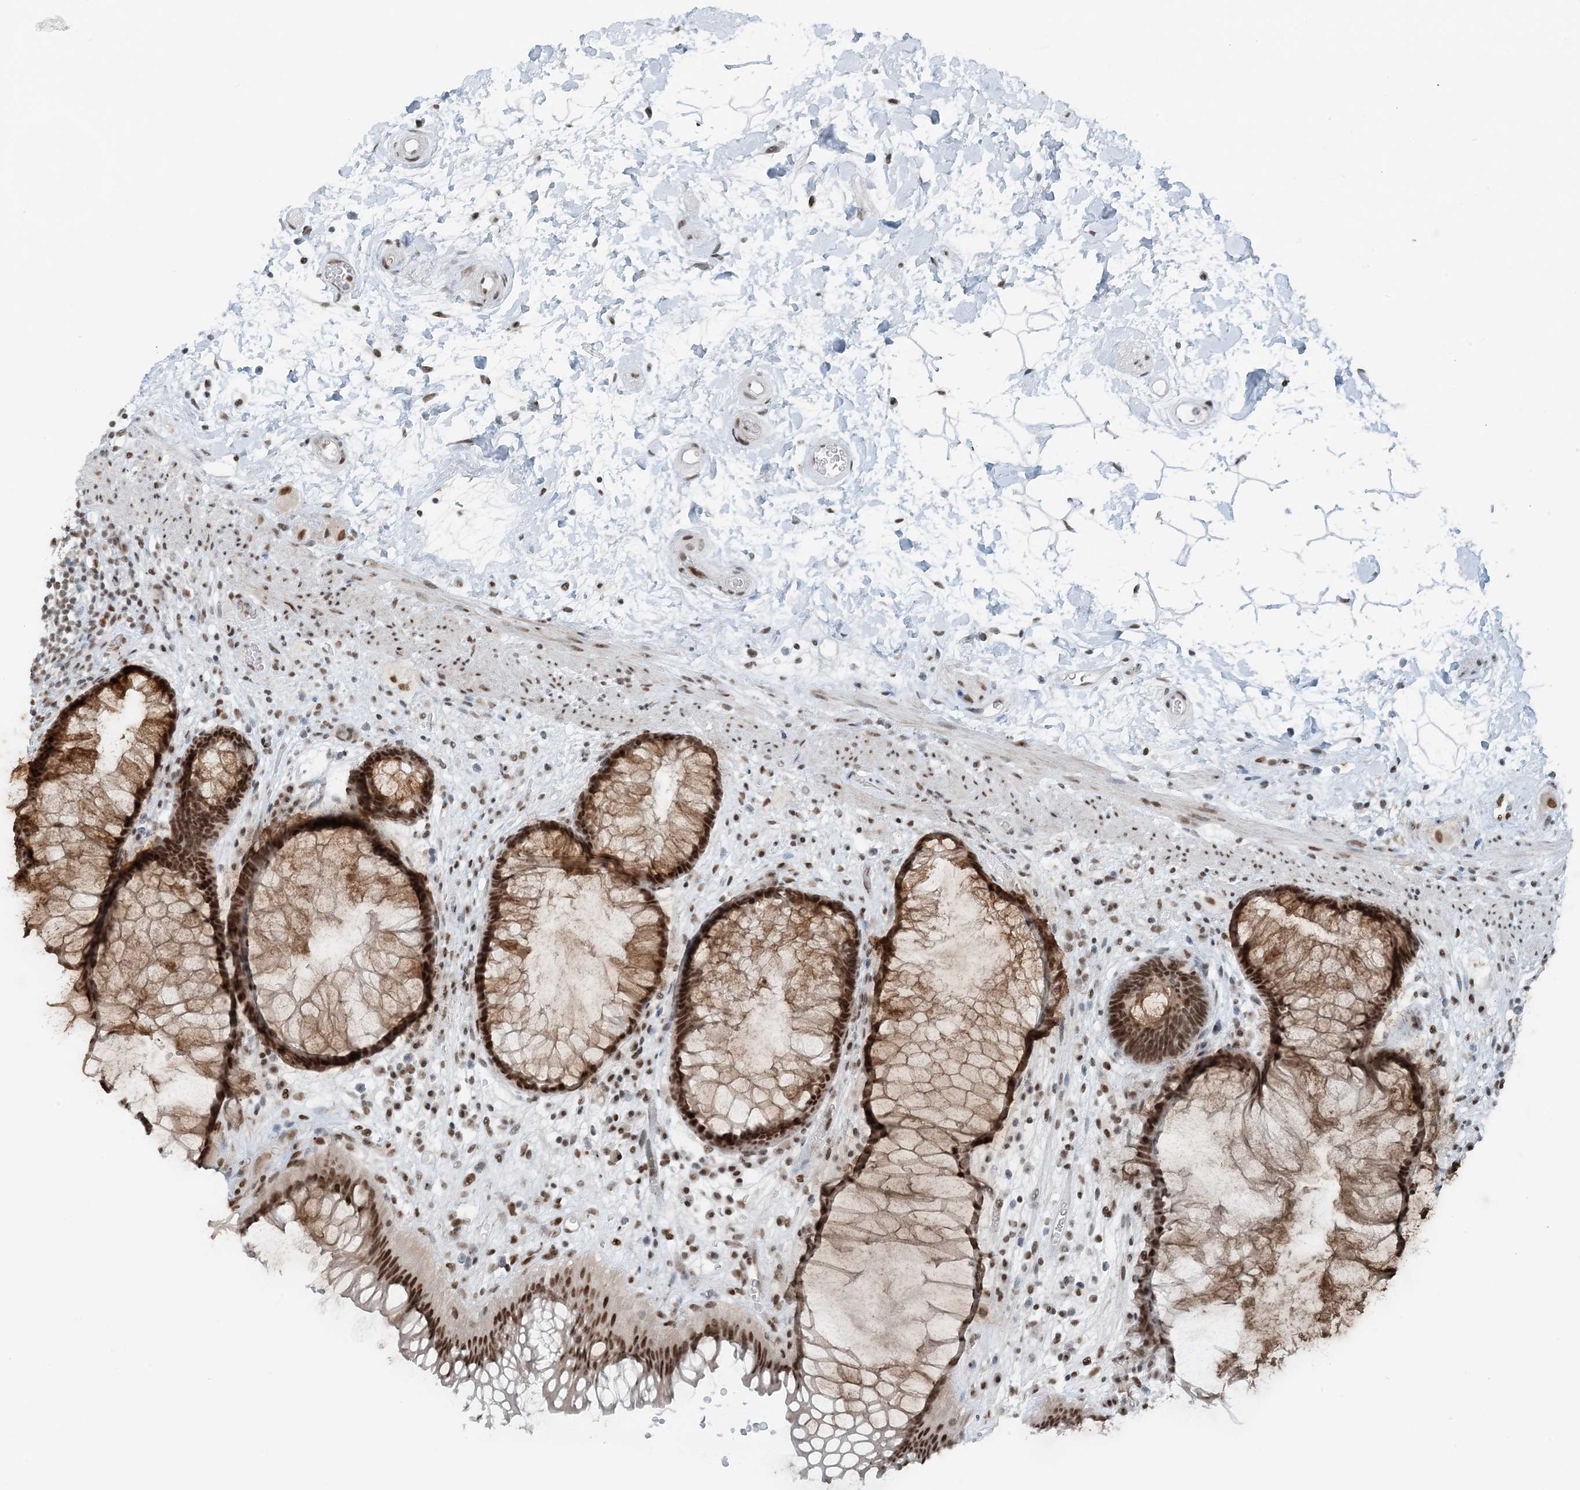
{"staining": {"intensity": "moderate", "quantity": ">75%", "location": "cytoplasmic/membranous,nuclear"}, "tissue": "rectum", "cell_type": "Glandular cells", "image_type": "normal", "snomed": [{"axis": "morphology", "description": "Normal tissue, NOS"}, {"axis": "topography", "description": "Rectum"}], "caption": "An immunohistochemistry (IHC) micrograph of normal tissue is shown. Protein staining in brown shows moderate cytoplasmic/membranous,nuclear positivity in rectum within glandular cells.", "gene": "ZNF500", "patient": {"sex": "male", "age": 51}}